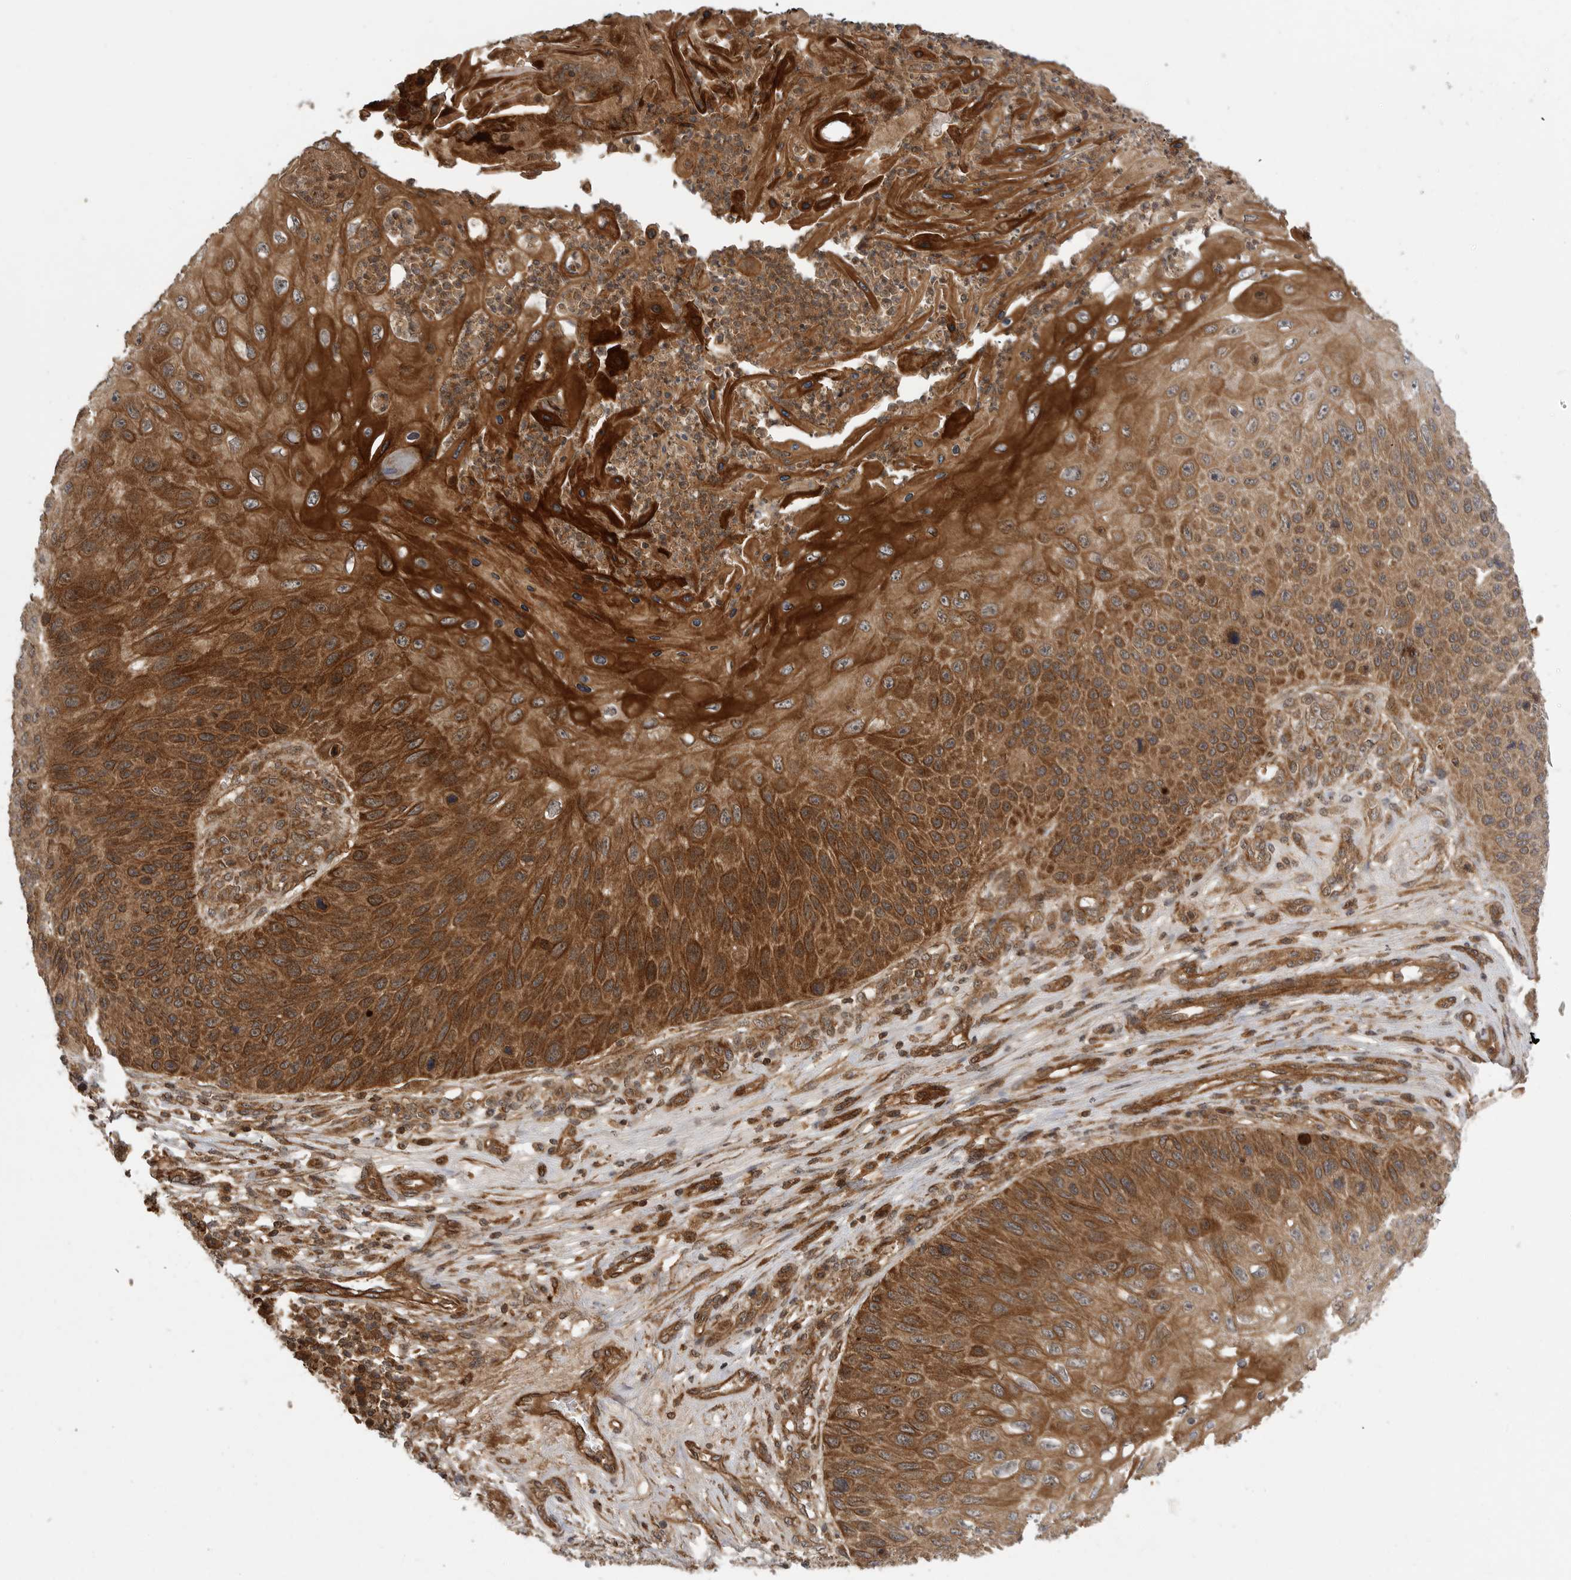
{"staining": {"intensity": "strong", "quantity": ">75%", "location": "cytoplasmic/membranous"}, "tissue": "skin cancer", "cell_type": "Tumor cells", "image_type": "cancer", "snomed": [{"axis": "morphology", "description": "Squamous cell carcinoma, NOS"}, {"axis": "topography", "description": "Skin"}], "caption": "A high amount of strong cytoplasmic/membranous expression is present in about >75% of tumor cells in skin squamous cell carcinoma tissue.", "gene": "PRDX4", "patient": {"sex": "female", "age": 88}}